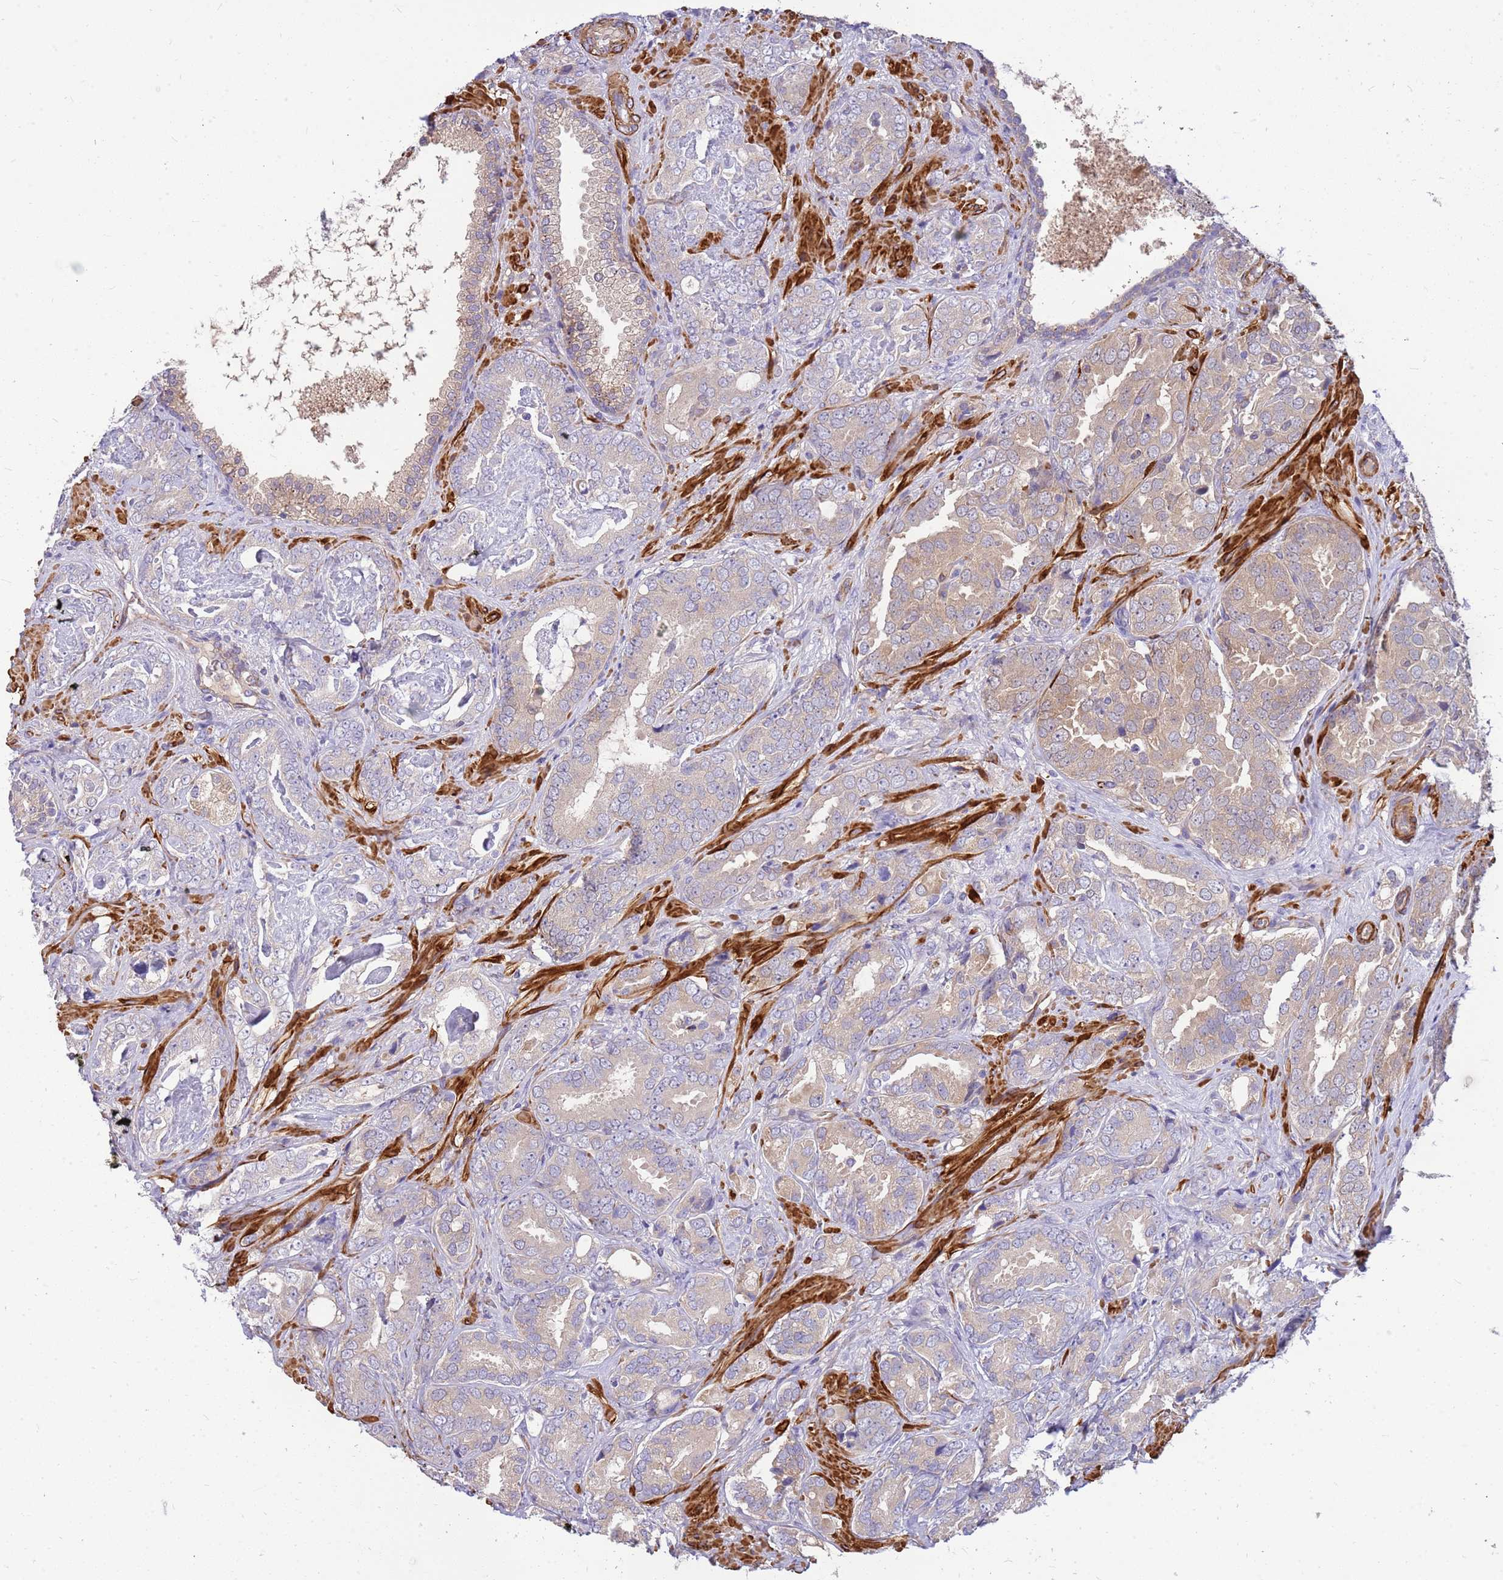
{"staining": {"intensity": "weak", "quantity": ">75%", "location": "cytoplasmic/membranous"}, "tissue": "prostate cancer", "cell_type": "Tumor cells", "image_type": "cancer", "snomed": [{"axis": "morphology", "description": "Adenocarcinoma, High grade"}, {"axis": "topography", "description": "Prostate"}], "caption": "A brown stain highlights weak cytoplasmic/membranous staining of a protein in human prostate cancer tumor cells. The protein is stained brown, and the nuclei are stained in blue (DAB (3,3'-diaminobenzidine) IHC with brightfield microscopy, high magnification).", "gene": "MVD", "patient": {"sex": "male", "age": 71}}